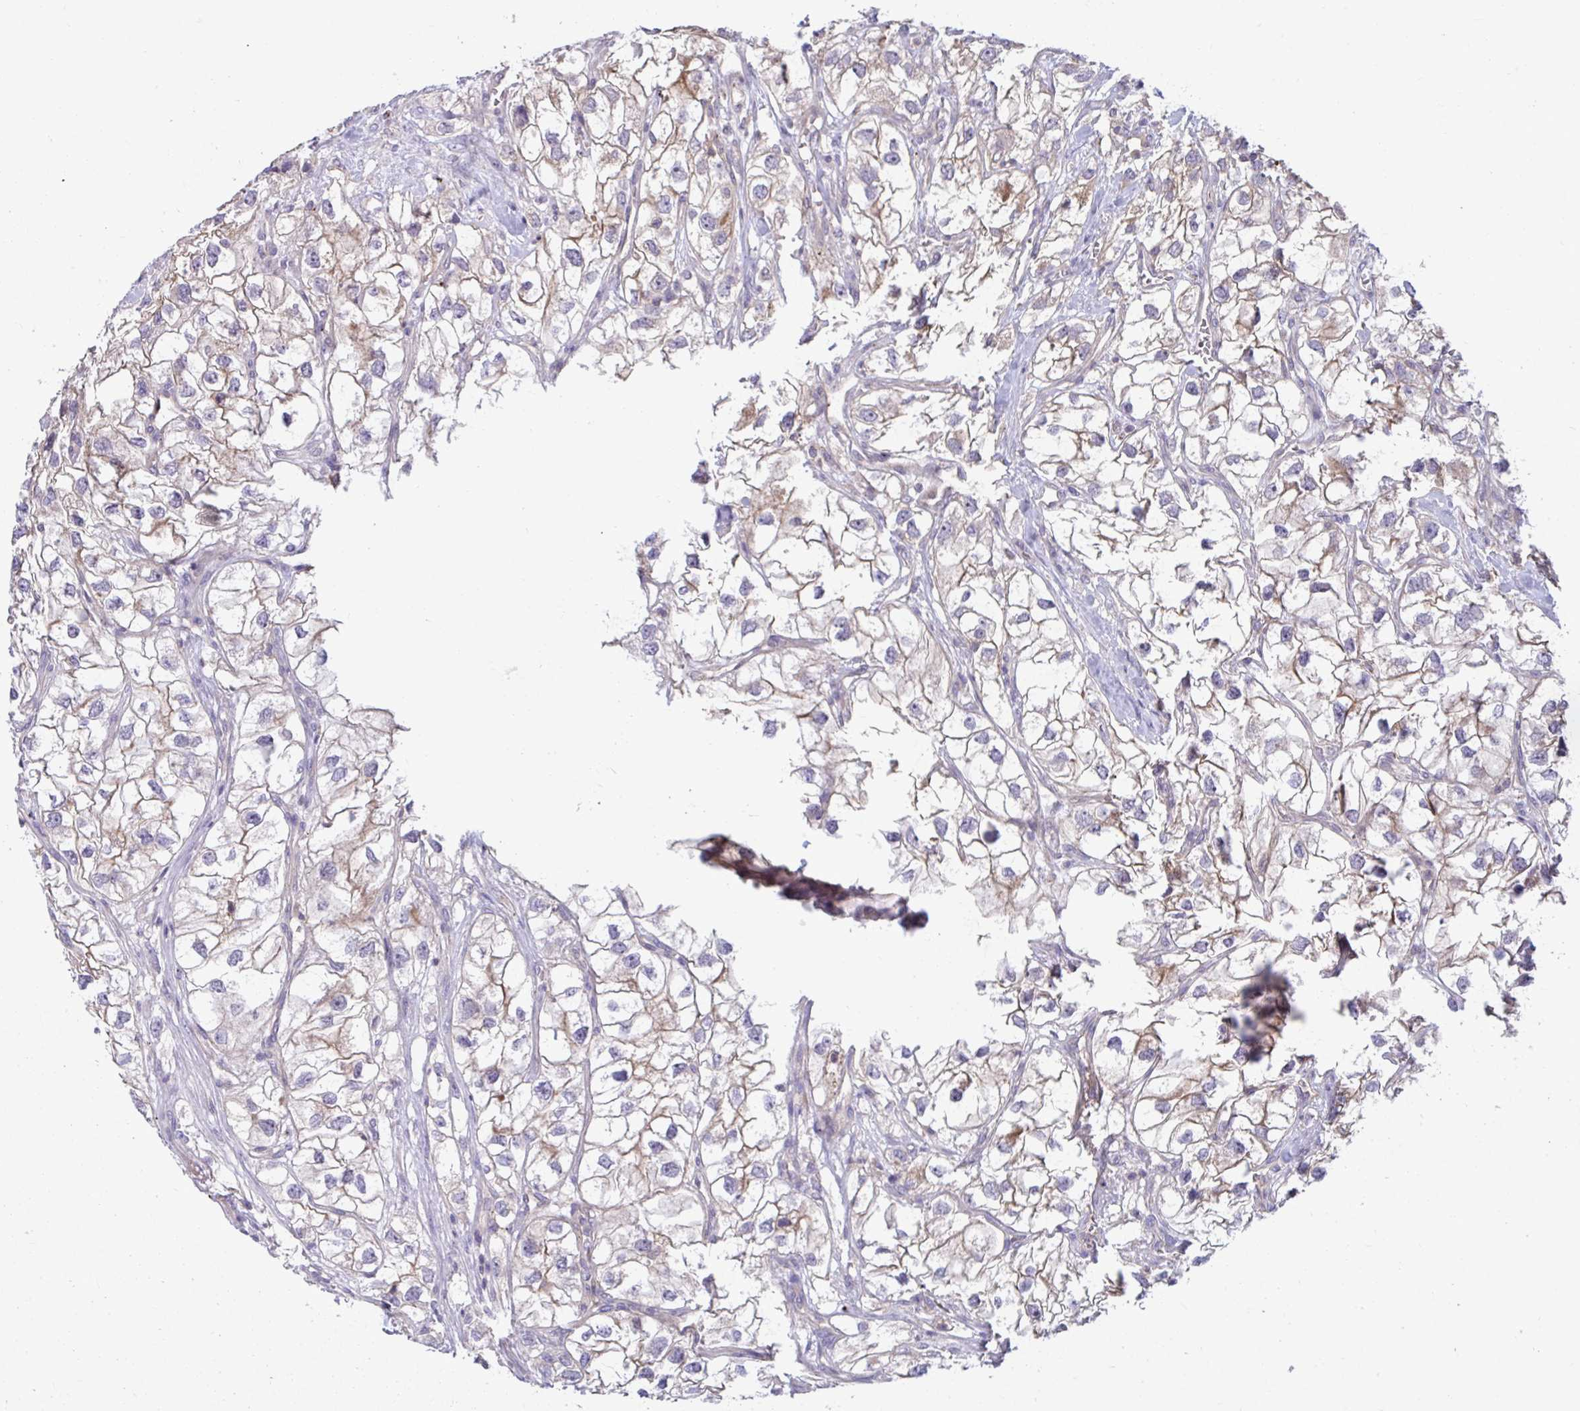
{"staining": {"intensity": "moderate", "quantity": ">75%", "location": "cytoplasmic/membranous"}, "tissue": "renal cancer", "cell_type": "Tumor cells", "image_type": "cancer", "snomed": [{"axis": "morphology", "description": "Adenocarcinoma, NOS"}, {"axis": "topography", "description": "Kidney"}], "caption": "Immunohistochemistry of human renal adenocarcinoma reveals medium levels of moderate cytoplasmic/membranous expression in about >75% of tumor cells.", "gene": "IST1", "patient": {"sex": "male", "age": 59}}